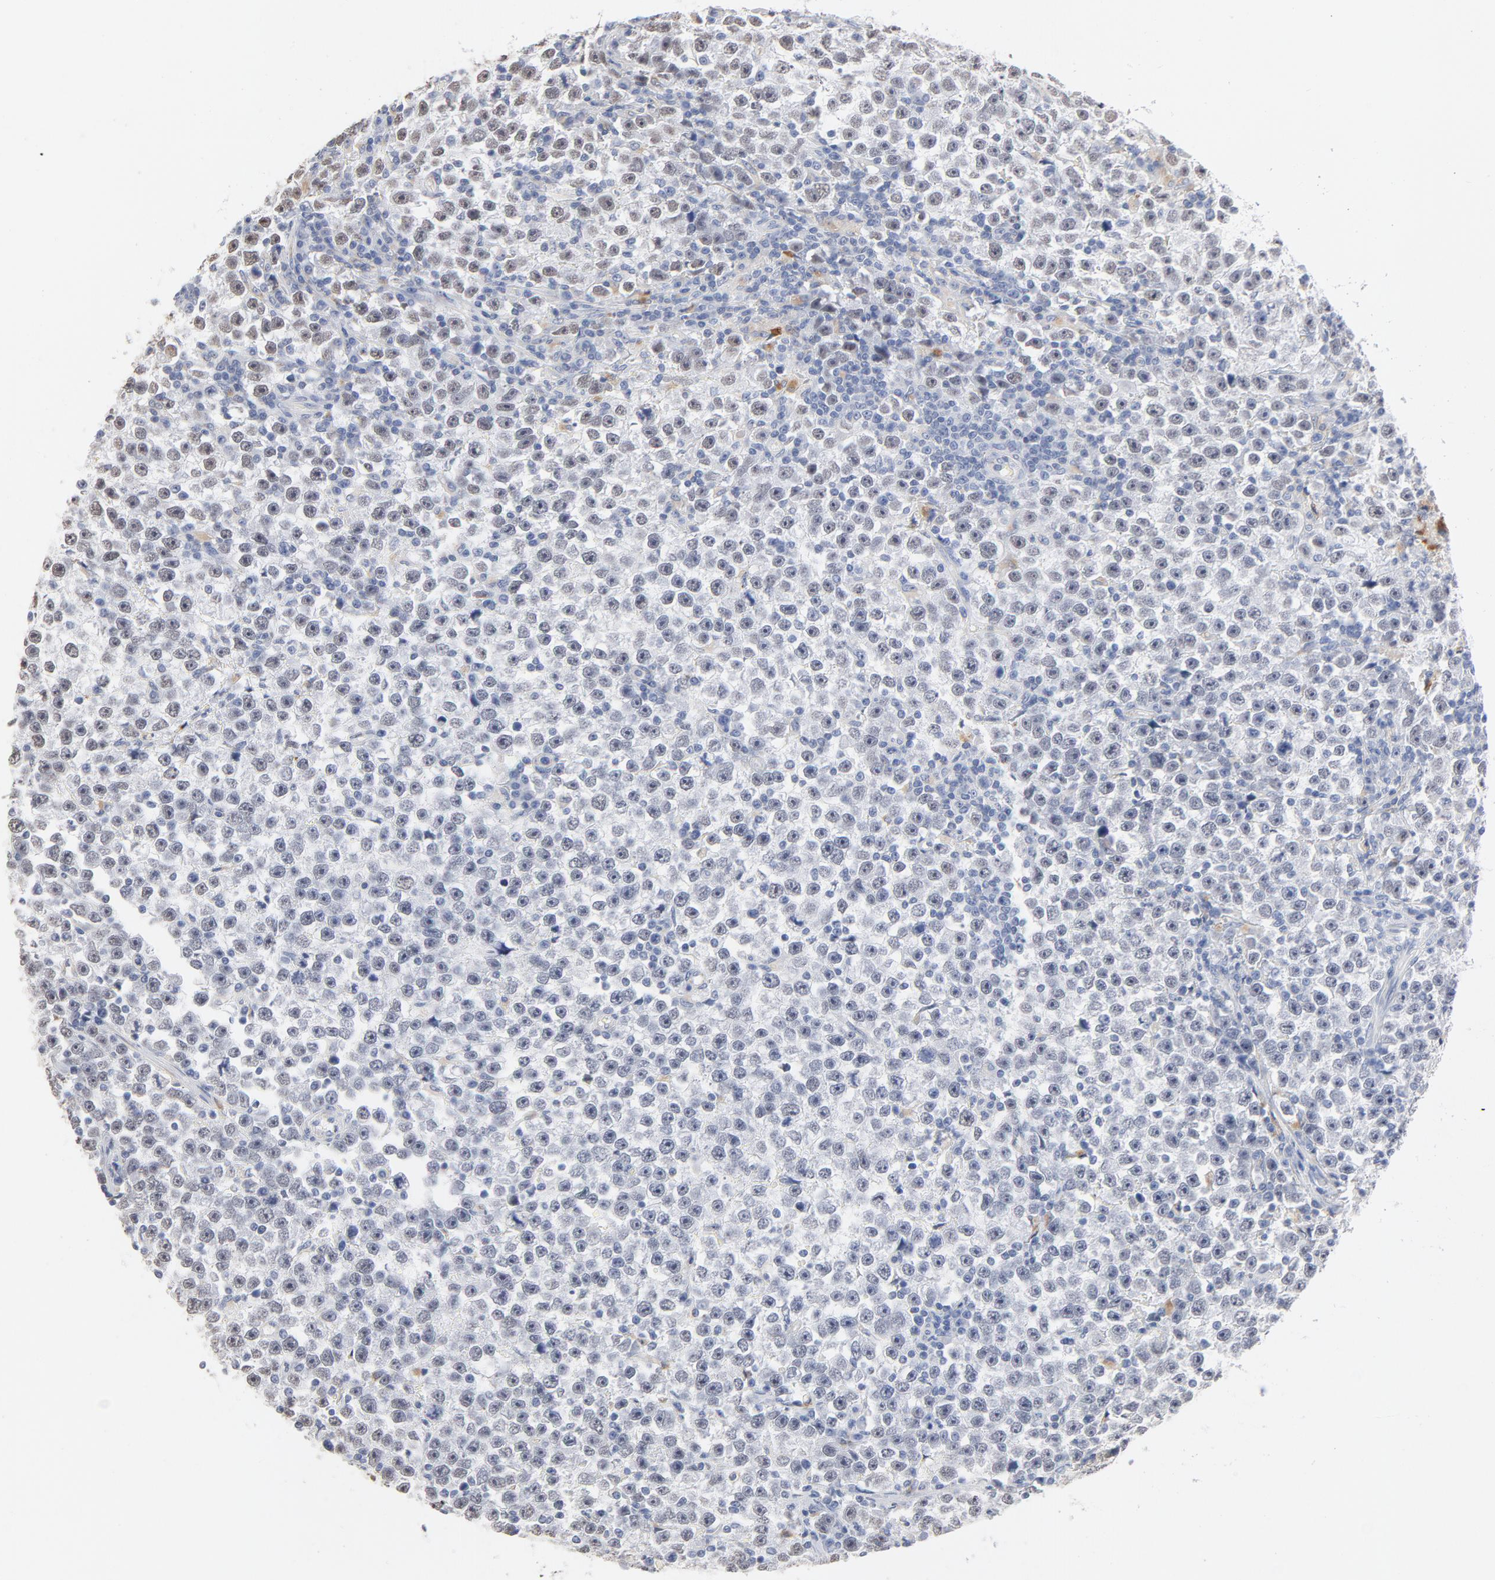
{"staining": {"intensity": "negative", "quantity": "none", "location": "none"}, "tissue": "testis cancer", "cell_type": "Tumor cells", "image_type": "cancer", "snomed": [{"axis": "morphology", "description": "Seminoma, NOS"}, {"axis": "topography", "description": "Testis"}], "caption": "Immunohistochemical staining of testis seminoma shows no significant positivity in tumor cells.", "gene": "LTBP2", "patient": {"sex": "male", "age": 43}}